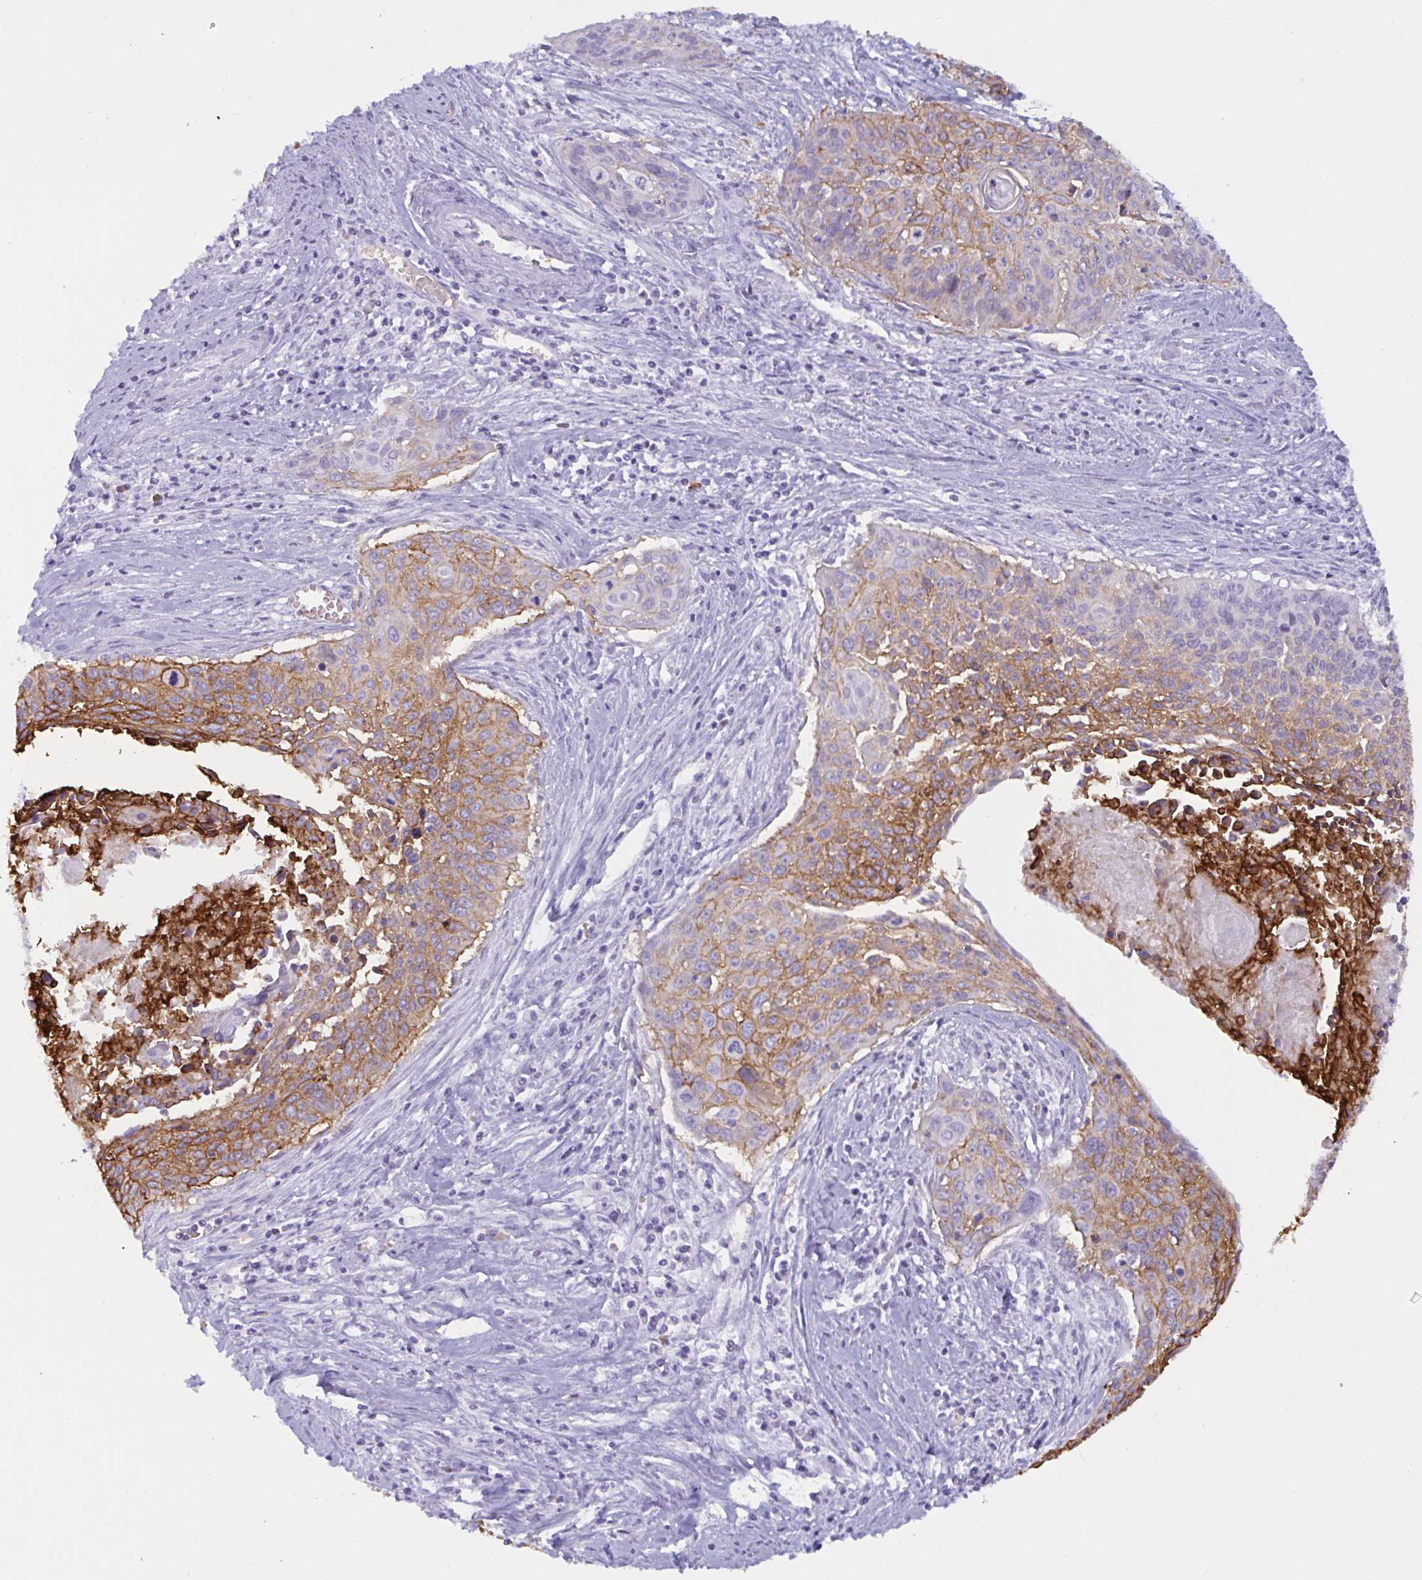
{"staining": {"intensity": "moderate", "quantity": "25%-75%", "location": "cytoplasmic/membranous"}, "tissue": "cervical cancer", "cell_type": "Tumor cells", "image_type": "cancer", "snomed": [{"axis": "morphology", "description": "Squamous cell carcinoma, NOS"}, {"axis": "topography", "description": "Cervix"}], "caption": "Protein staining by immunohistochemistry (IHC) reveals moderate cytoplasmic/membranous positivity in about 25%-75% of tumor cells in cervical squamous cell carcinoma. Ihc stains the protein of interest in brown and the nuclei are stained blue.", "gene": "SLC2A1", "patient": {"sex": "female", "age": 55}}